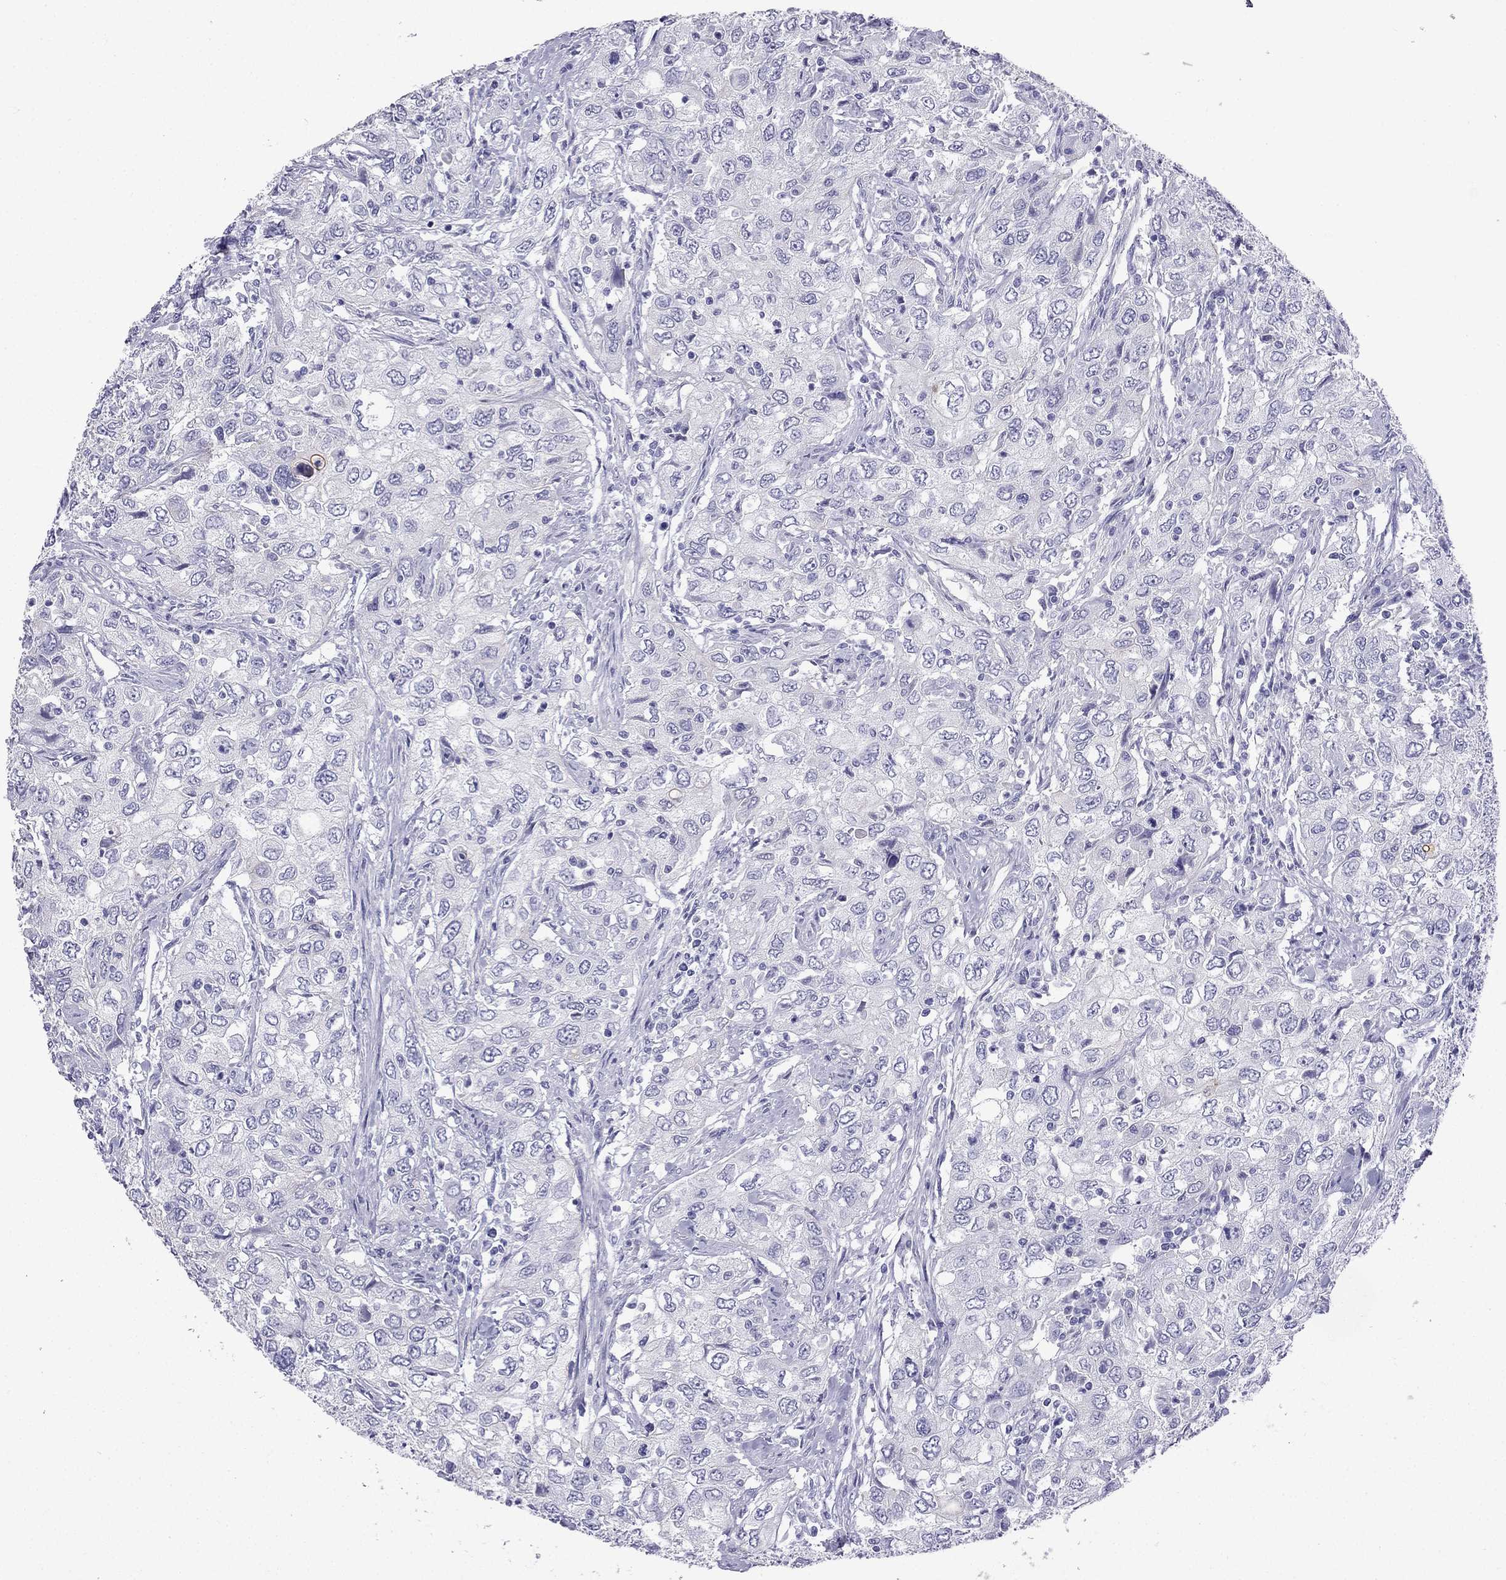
{"staining": {"intensity": "negative", "quantity": "none", "location": "none"}, "tissue": "urothelial cancer", "cell_type": "Tumor cells", "image_type": "cancer", "snomed": [{"axis": "morphology", "description": "Urothelial carcinoma, High grade"}, {"axis": "topography", "description": "Urinary bladder"}], "caption": "Tumor cells are negative for protein expression in human urothelial cancer.", "gene": "GJA8", "patient": {"sex": "male", "age": 76}}